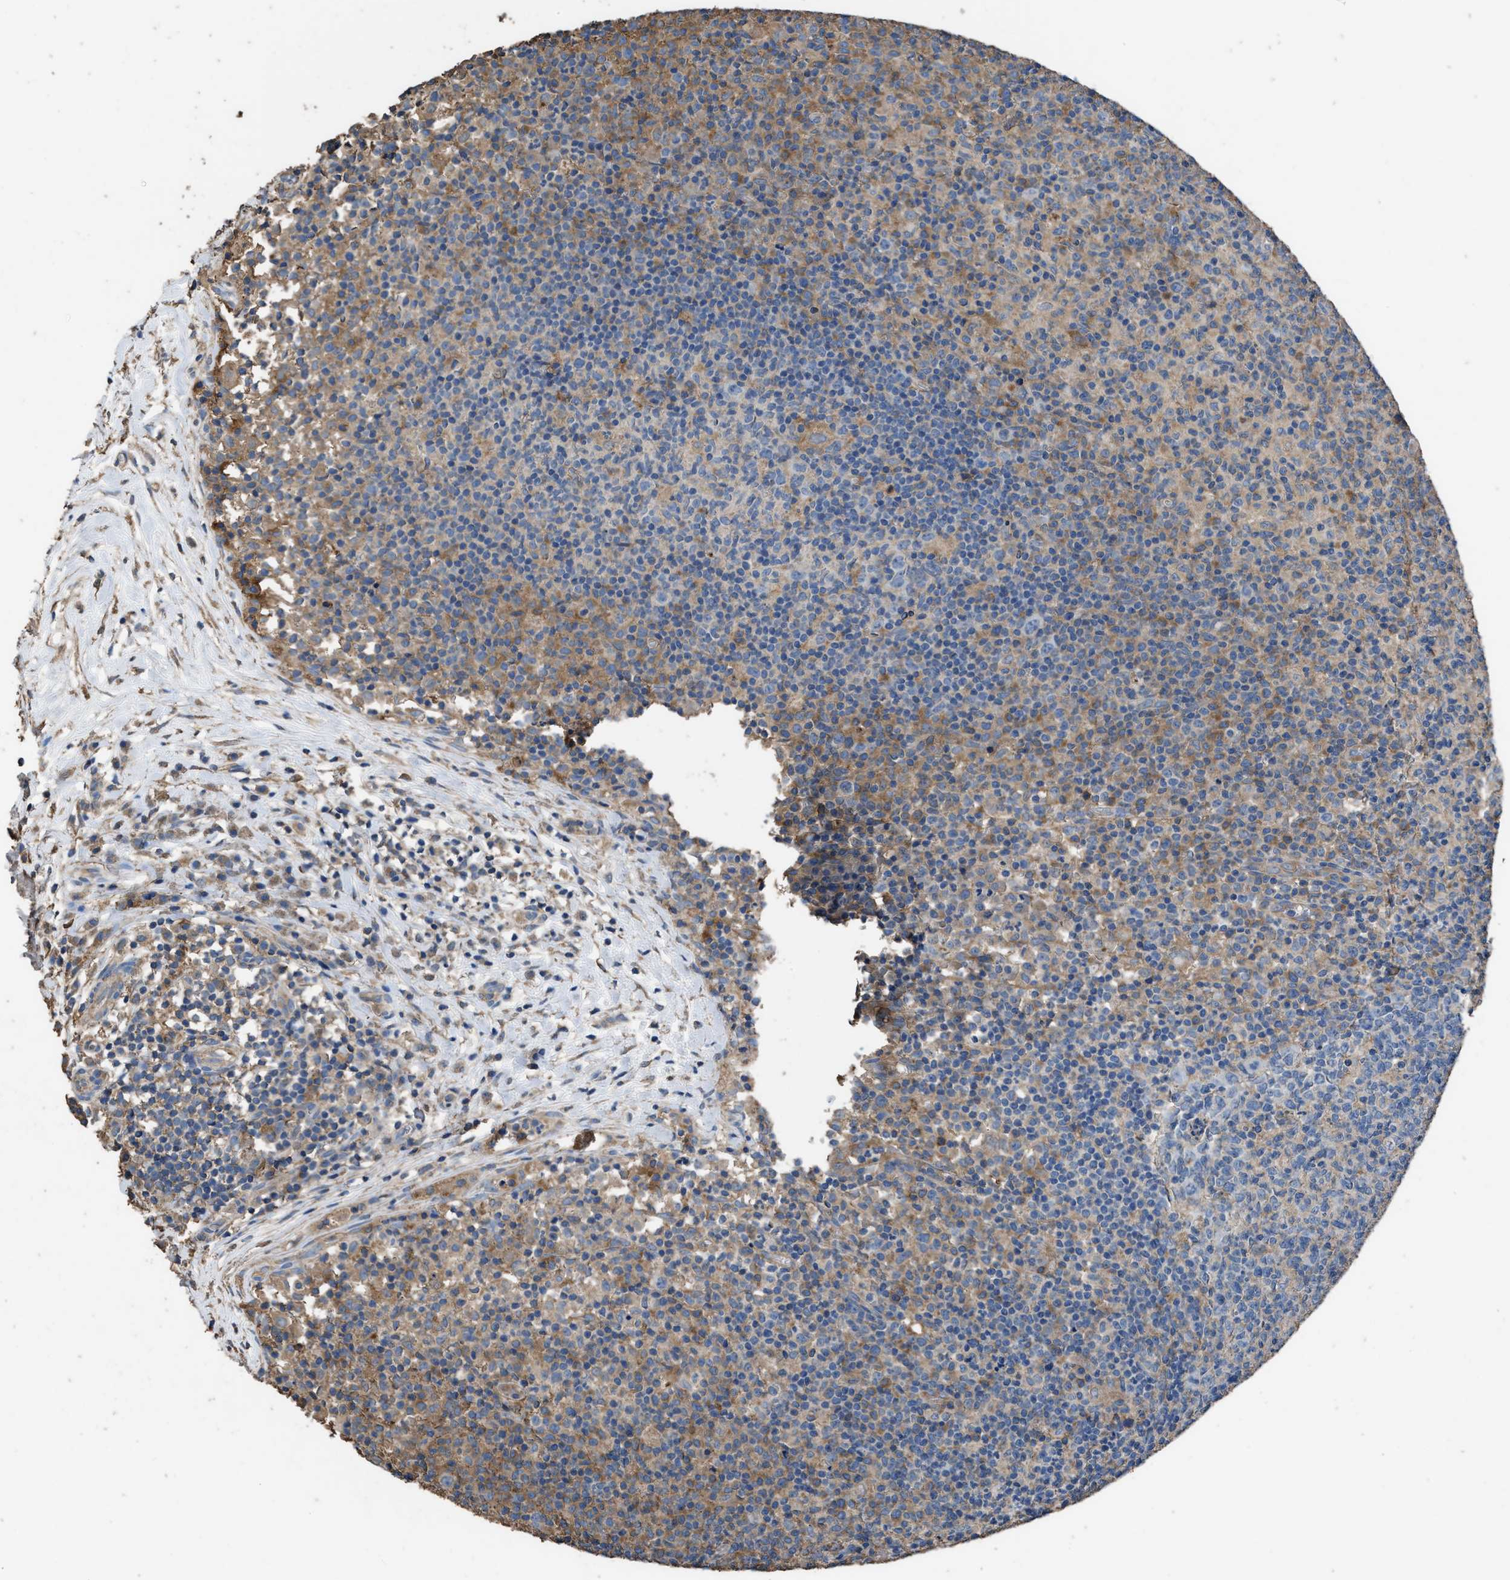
{"staining": {"intensity": "weak", "quantity": "25%-75%", "location": "cytoplasmic/membranous"}, "tissue": "lymph node", "cell_type": "Germinal center cells", "image_type": "normal", "snomed": [{"axis": "morphology", "description": "Normal tissue, NOS"}, {"axis": "morphology", "description": "Inflammation, NOS"}, {"axis": "topography", "description": "Lymph node"}], "caption": "Protein expression analysis of unremarkable lymph node exhibits weak cytoplasmic/membranous positivity in approximately 25%-75% of germinal center cells. Nuclei are stained in blue.", "gene": "ITSN1", "patient": {"sex": "male", "age": 55}}